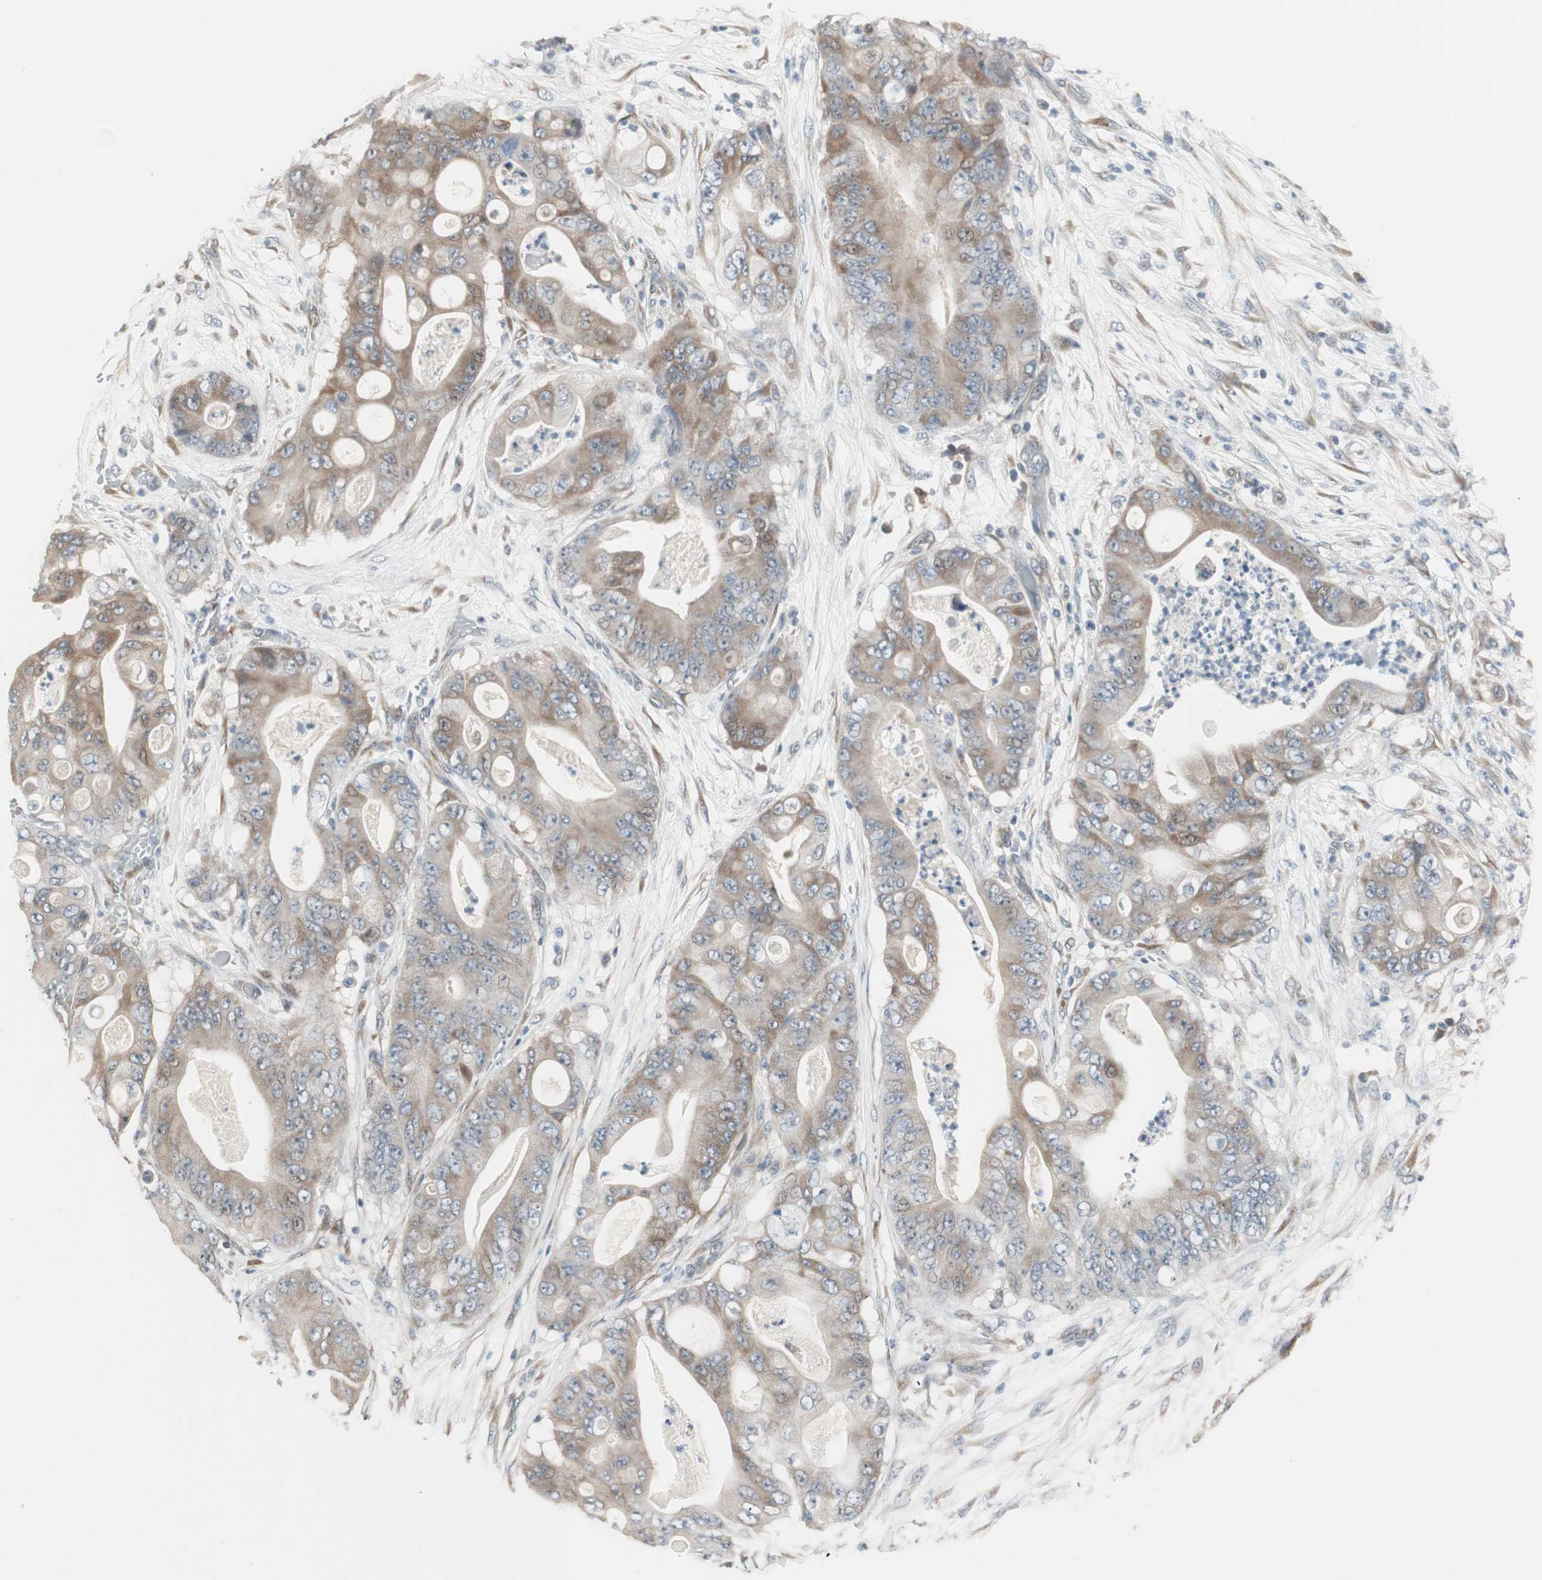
{"staining": {"intensity": "moderate", "quantity": ">75%", "location": "cytoplasmic/membranous"}, "tissue": "stomach cancer", "cell_type": "Tumor cells", "image_type": "cancer", "snomed": [{"axis": "morphology", "description": "Adenocarcinoma, NOS"}, {"axis": "topography", "description": "Stomach"}], "caption": "A high-resolution micrograph shows immunohistochemistry (IHC) staining of stomach cancer, which displays moderate cytoplasmic/membranous positivity in about >75% of tumor cells.", "gene": "PDZK1", "patient": {"sex": "female", "age": 73}}